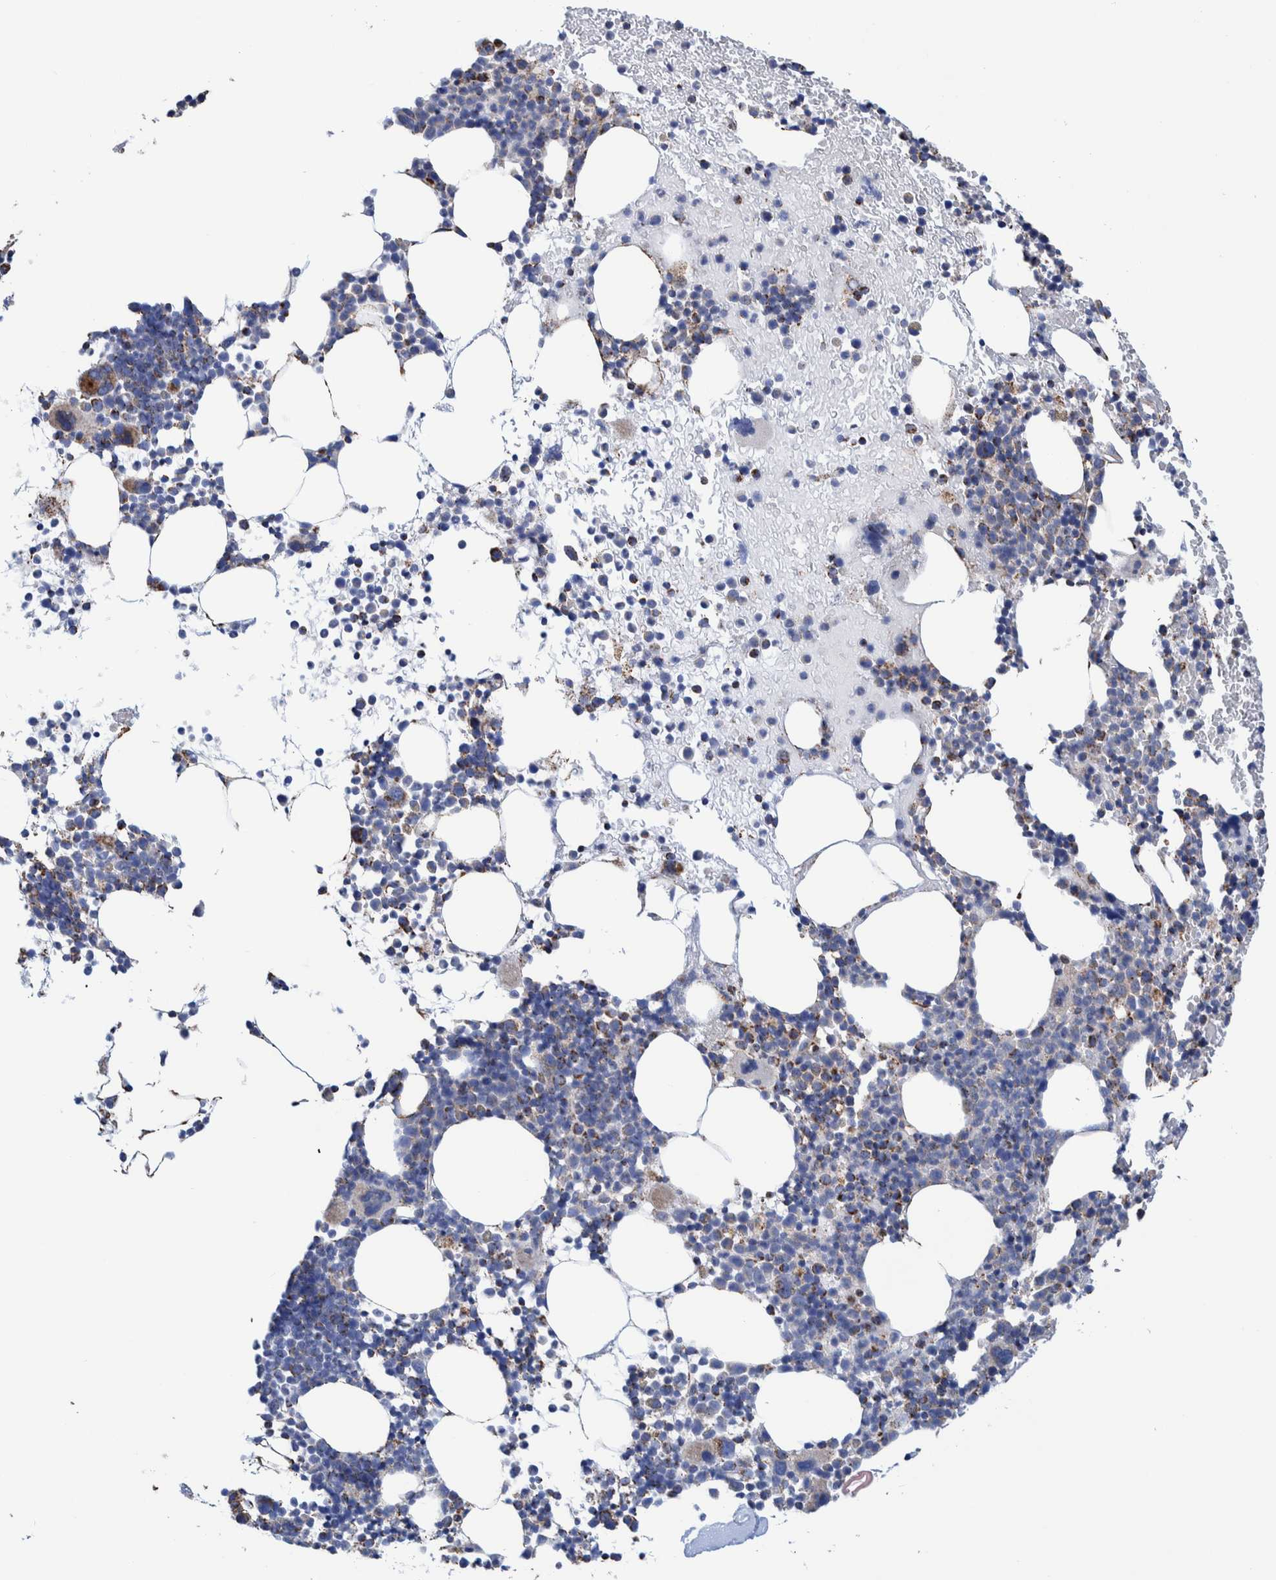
{"staining": {"intensity": "moderate", "quantity": "<25%", "location": "cytoplasmic/membranous"}, "tissue": "bone marrow", "cell_type": "Hematopoietic cells", "image_type": "normal", "snomed": [{"axis": "morphology", "description": "Normal tissue, NOS"}, {"axis": "morphology", "description": "Inflammation, NOS"}, {"axis": "topography", "description": "Bone marrow"}], "caption": "Normal bone marrow displays moderate cytoplasmic/membranous positivity in about <25% of hematopoietic cells, visualized by immunohistochemistry.", "gene": "DECR1", "patient": {"sex": "male", "age": 78}}